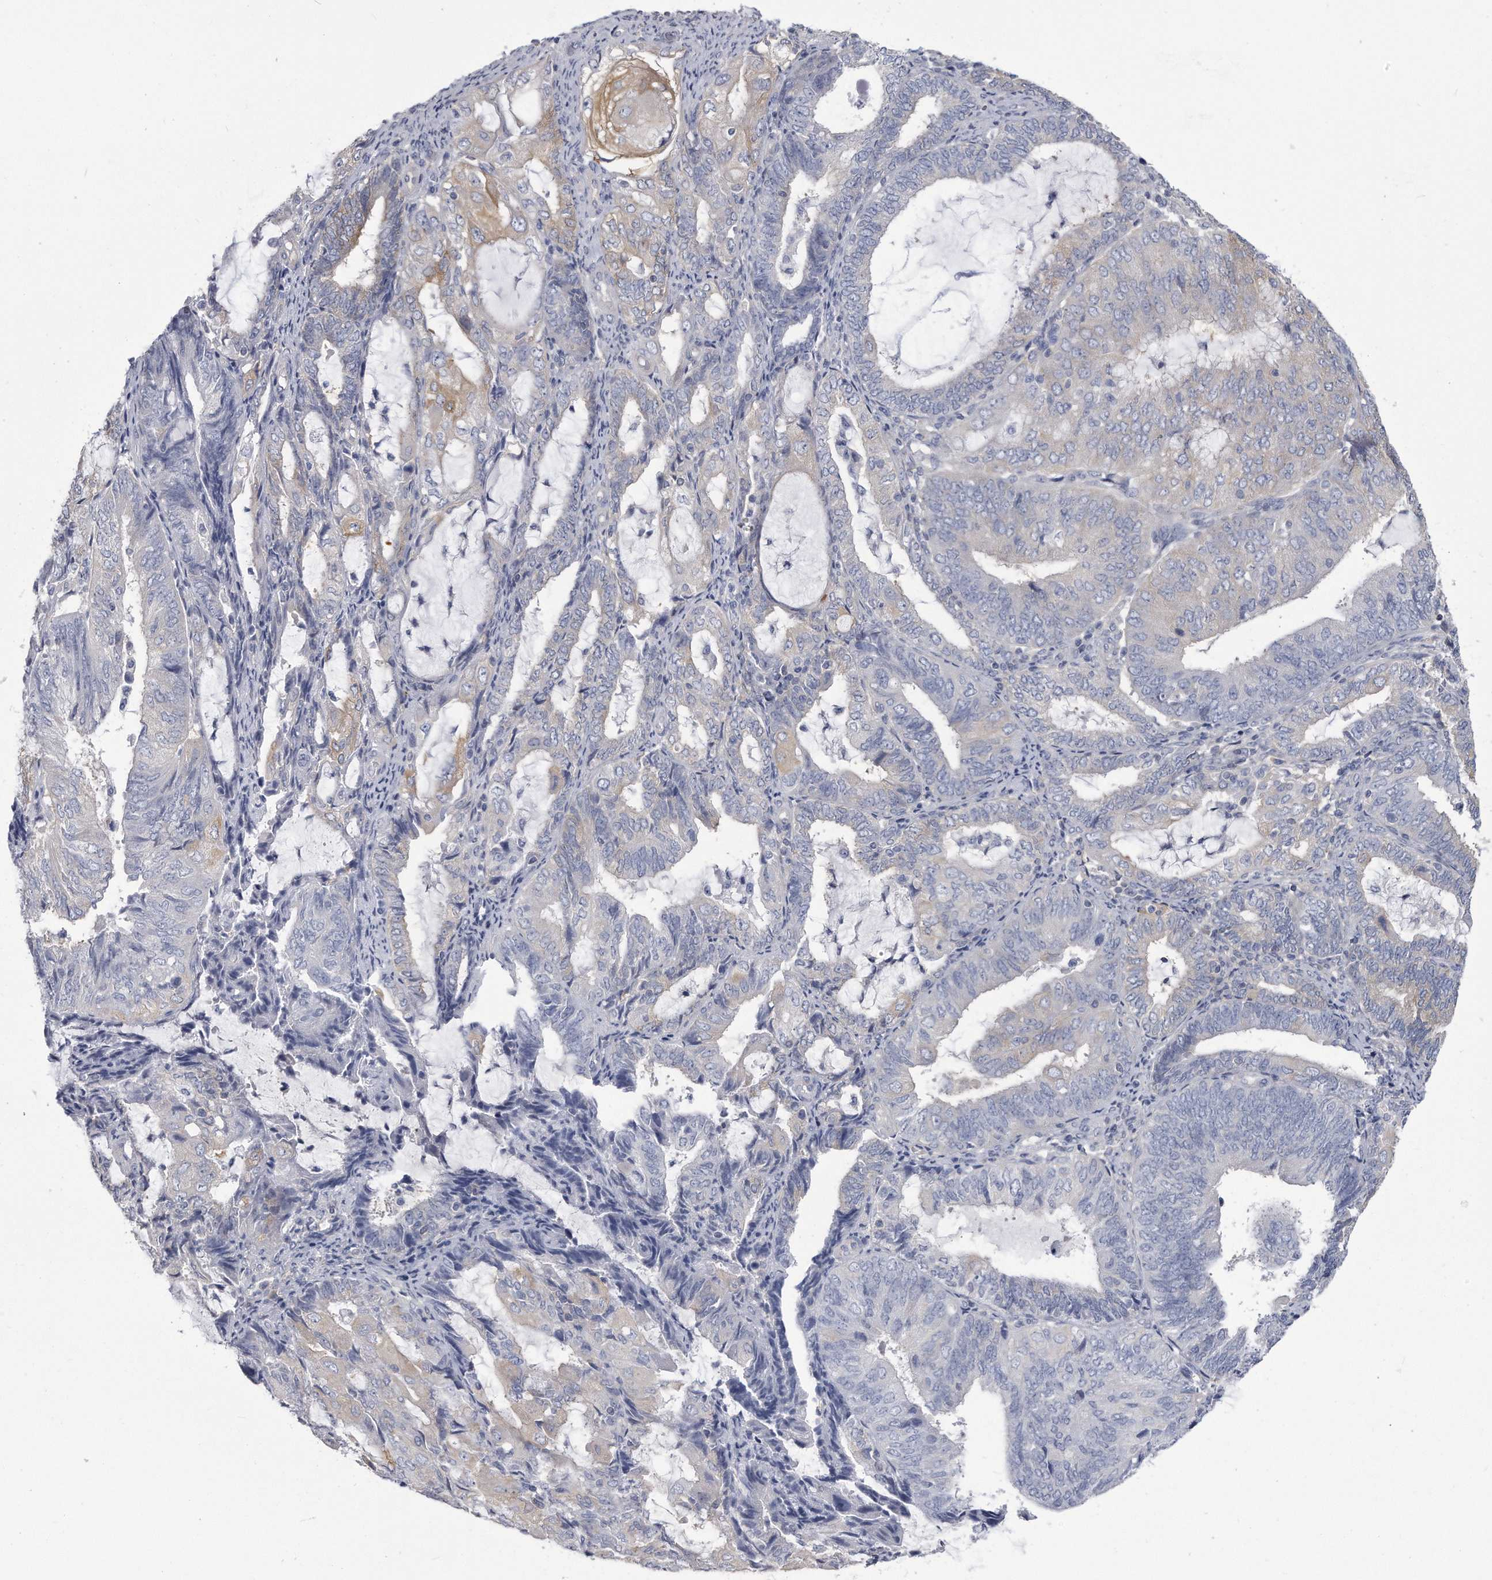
{"staining": {"intensity": "negative", "quantity": "none", "location": "none"}, "tissue": "endometrial cancer", "cell_type": "Tumor cells", "image_type": "cancer", "snomed": [{"axis": "morphology", "description": "Adenocarcinoma, NOS"}, {"axis": "topography", "description": "Endometrium"}], "caption": "The micrograph displays no staining of tumor cells in endometrial adenocarcinoma.", "gene": "PYGB", "patient": {"sex": "female", "age": 81}}